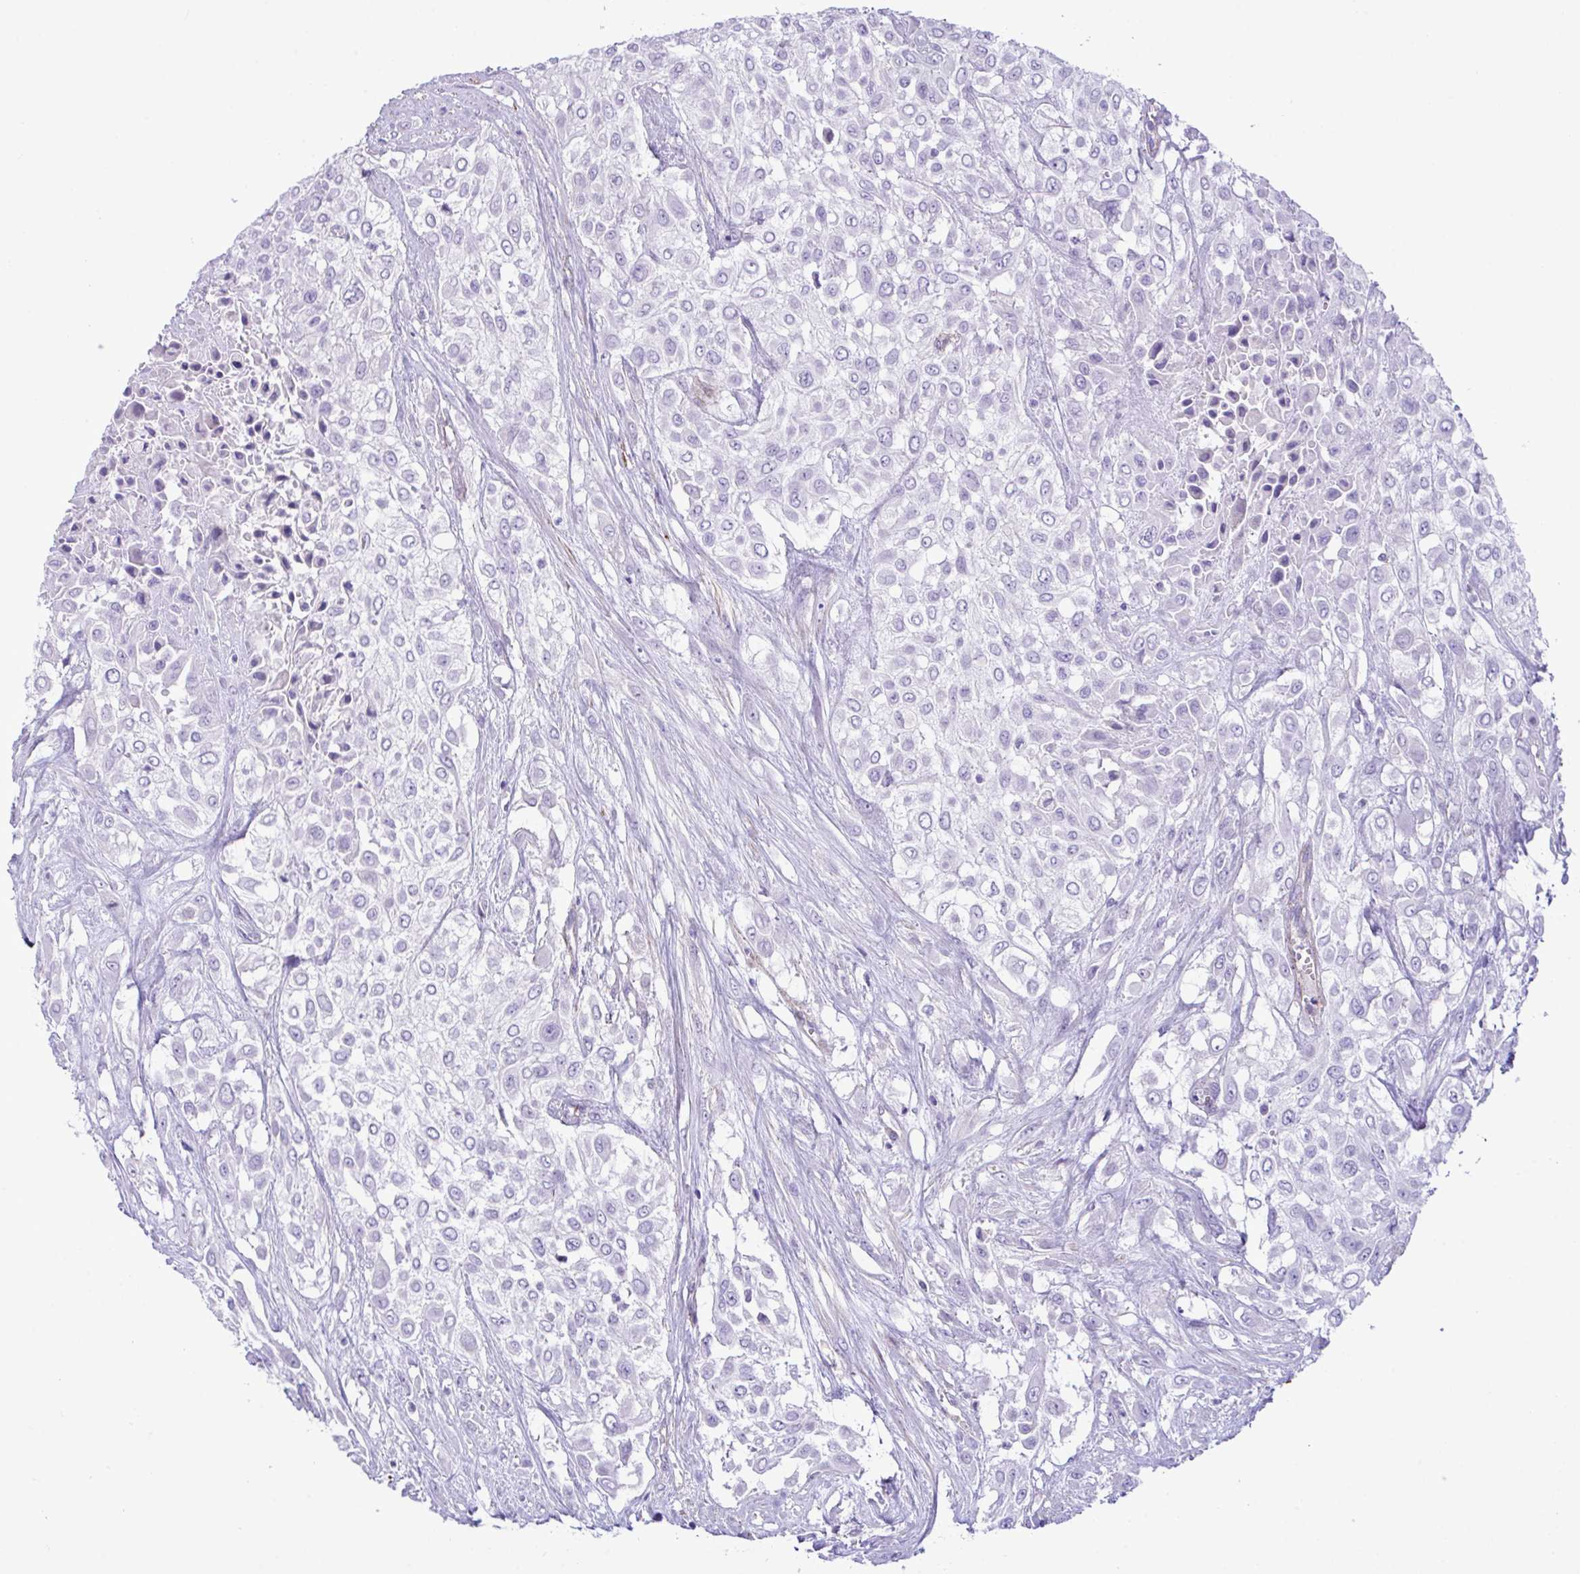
{"staining": {"intensity": "negative", "quantity": "none", "location": "none"}, "tissue": "urothelial cancer", "cell_type": "Tumor cells", "image_type": "cancer", "snomed": [{"axis": "morphology", "description": "Urothelial carcinoma, High grade"}, {"axis": "topography", "description": "Urinary bladder"}], "caption": "The image shows no significant positivity in tumor cells of urothelial cancer.", "gene": "SYNPO2L", "patient": {"sex": "male", "age": 57}}